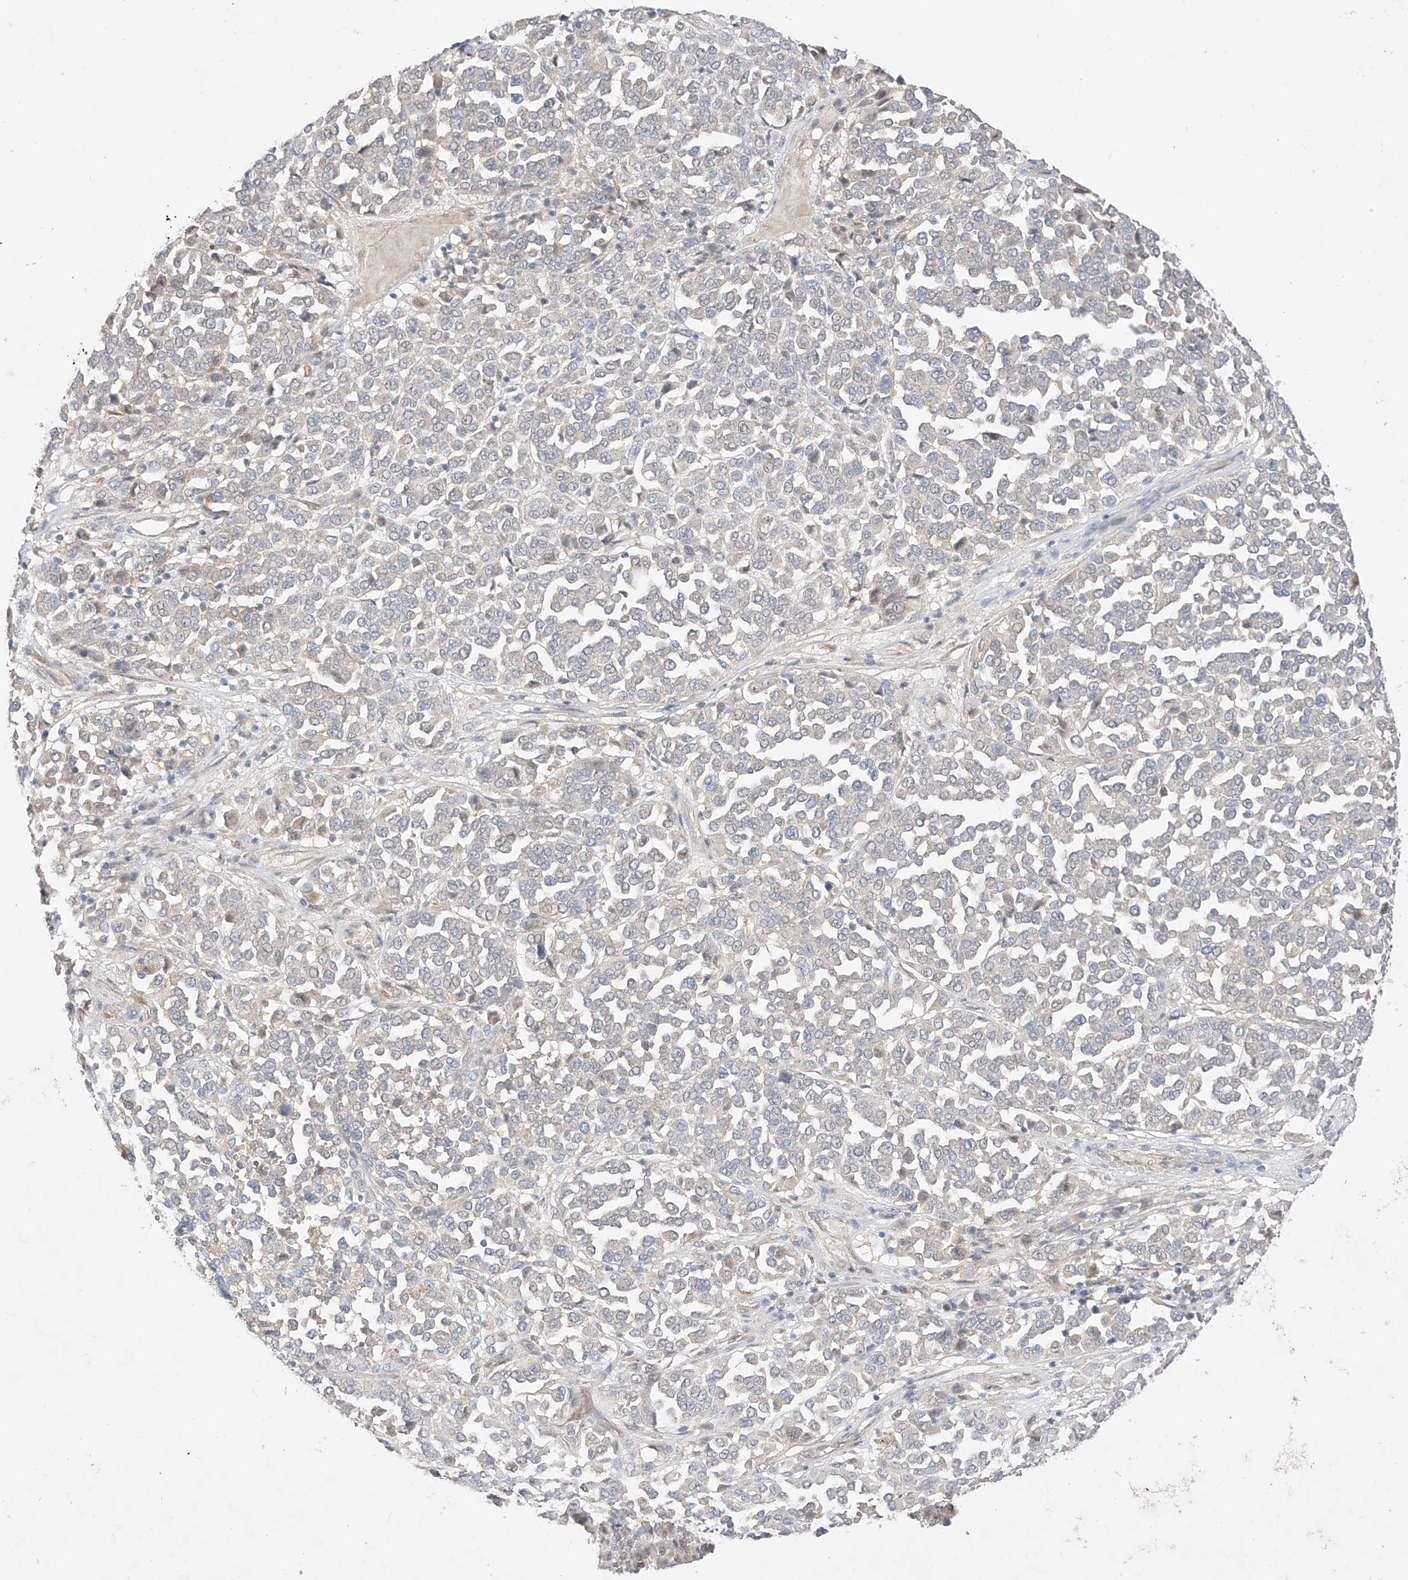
{"staining": {"intensity": "negative", "quantity": "none", "location": "none"}, "tissue": "melanoma", "cell_type": "Tumor cells", "image_type": "cancer", "snomed": [{"axis": "morphology", "description": "Malignant melanoma, Metastatic site"}, {"axis": "topography", "description": "Pancreas"}], "caption": "Immunohistochemistry (IHC) of malignant melanoma (metastatic site) shows no expression in tumor cells.", "gene": "IL22RA2", "patient": {"sex": "female", "age": 30}}